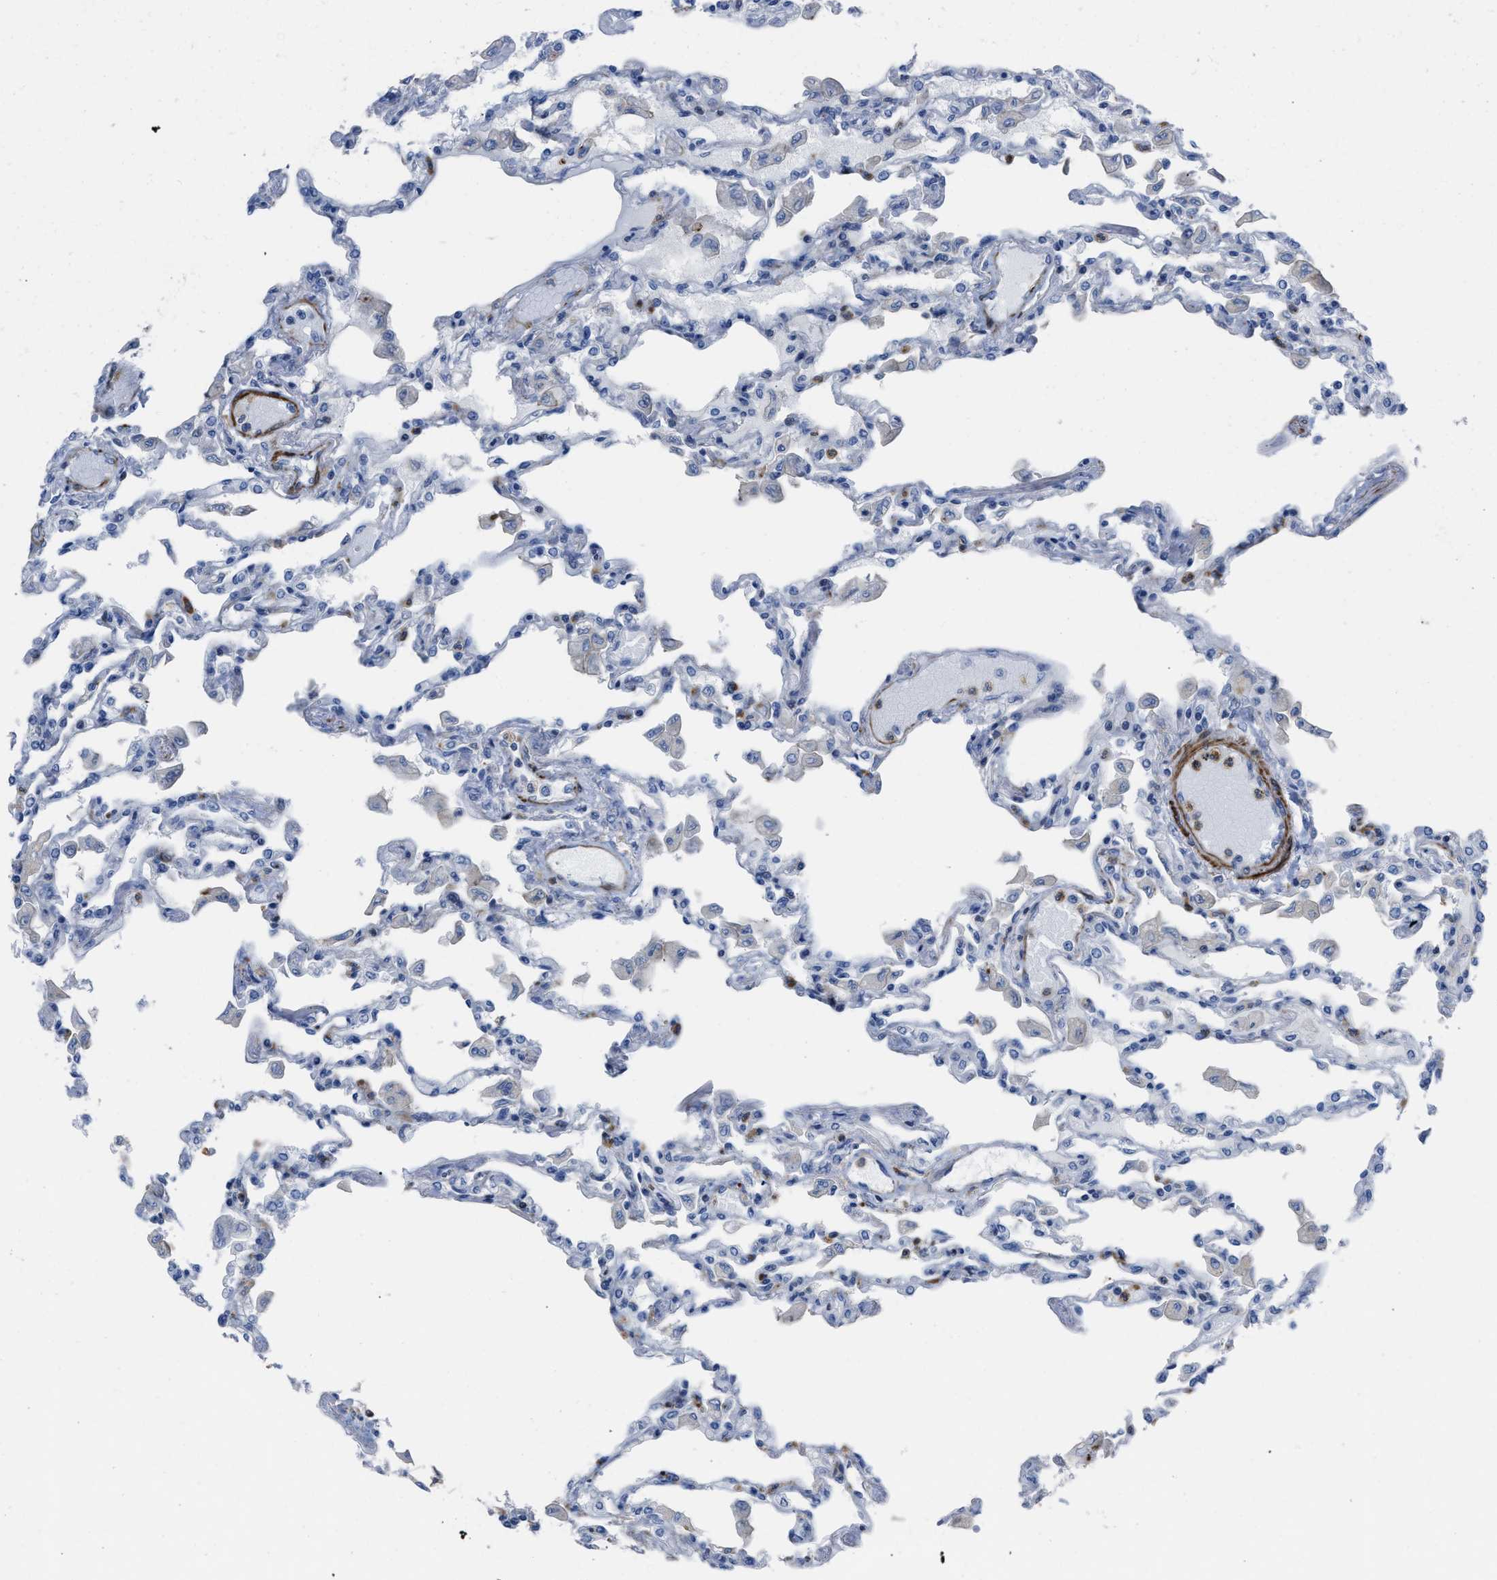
{"staining": {"intensity": "moderate", "quantity": "<25%", "location": "cytoplasmic/membranous"}, "tissue": "lung", "cell_type": "Alveolar cells", "image_type": "normal", "snomed": [{"axis": "morphology", "description": "Normal tissue, NOS"}, {"axis": "topography", "description": "Bronchus"}, {"axis": "topography", "description": "Lung"}], "caption": "This photomicrograph demonstrates unremarkable lung stained with immunohistochemistry to label a protein in brown. The cytoplasmic/membranous of alveolar cells show moderate positivity for the protein. Nuclei are counter-stained blue.", "gene": "PRMT2", "patient": {"sex": "female", "age": 49}}